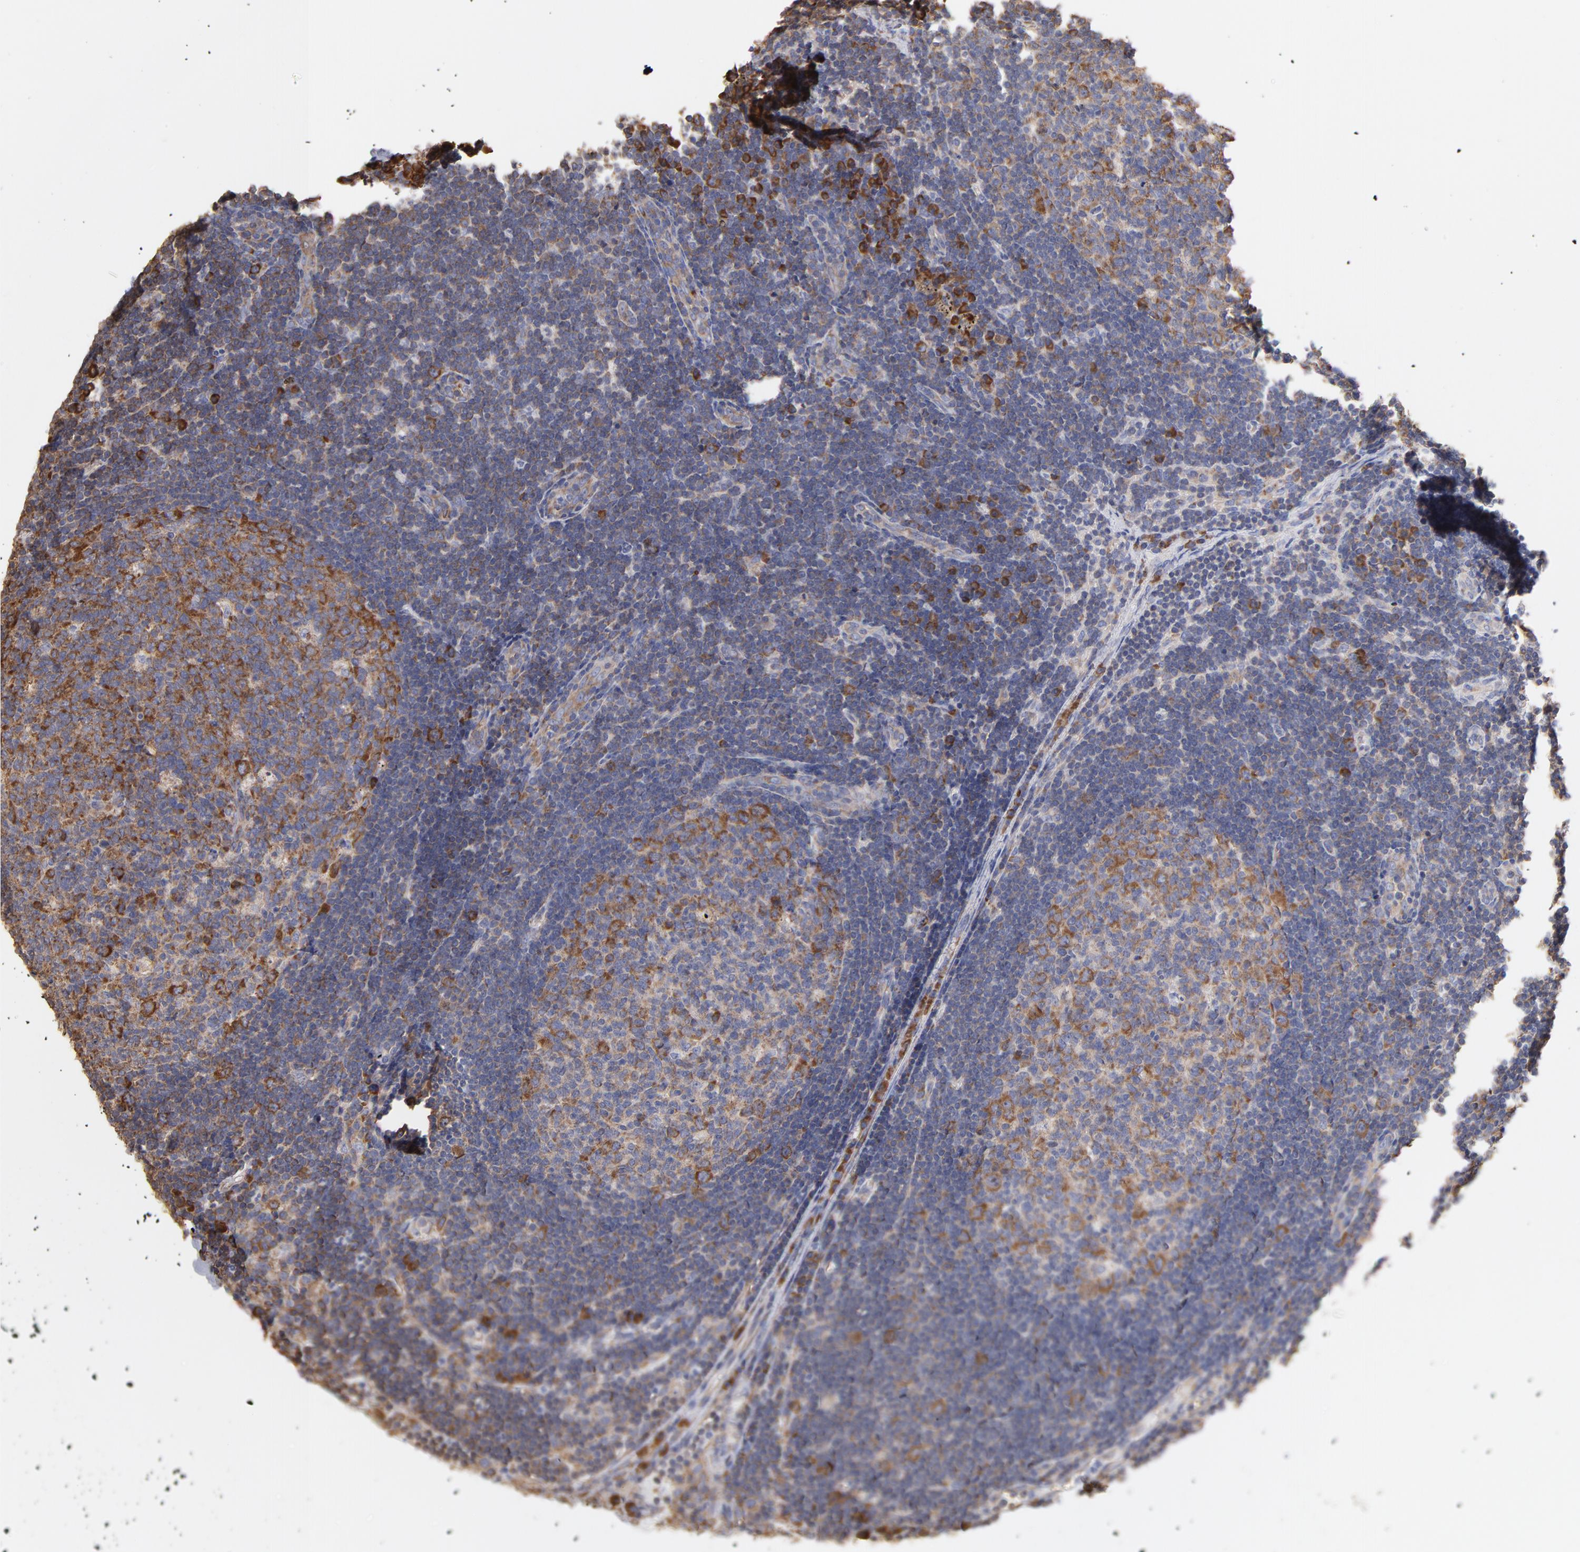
{"staining": {"intensity": "moderate", "quantity": "25%-75%", "location": "cytoplasmic/membranous"}, "tissue": "lymph node", "cell_type": "Germinal center cells", "image_type": "normal", "snomed": [{"axis": "morphology", "description": "Normal tissue, NOS"}, {"axis": "morphology", "description": "Squamous cell carcinoma, metastatic, NOS"}, {"axis": "topography", "description": "Lymph node"}], "caption": "An immunohistochemistry micrograph of normal tissue is shown. Protein staining in brown highlights moderate cytoplasmic/membranous positivity in lymph node within germinal center cells.", "gene": "RPL9", "patient": {"sex": "female", "age": 53}}